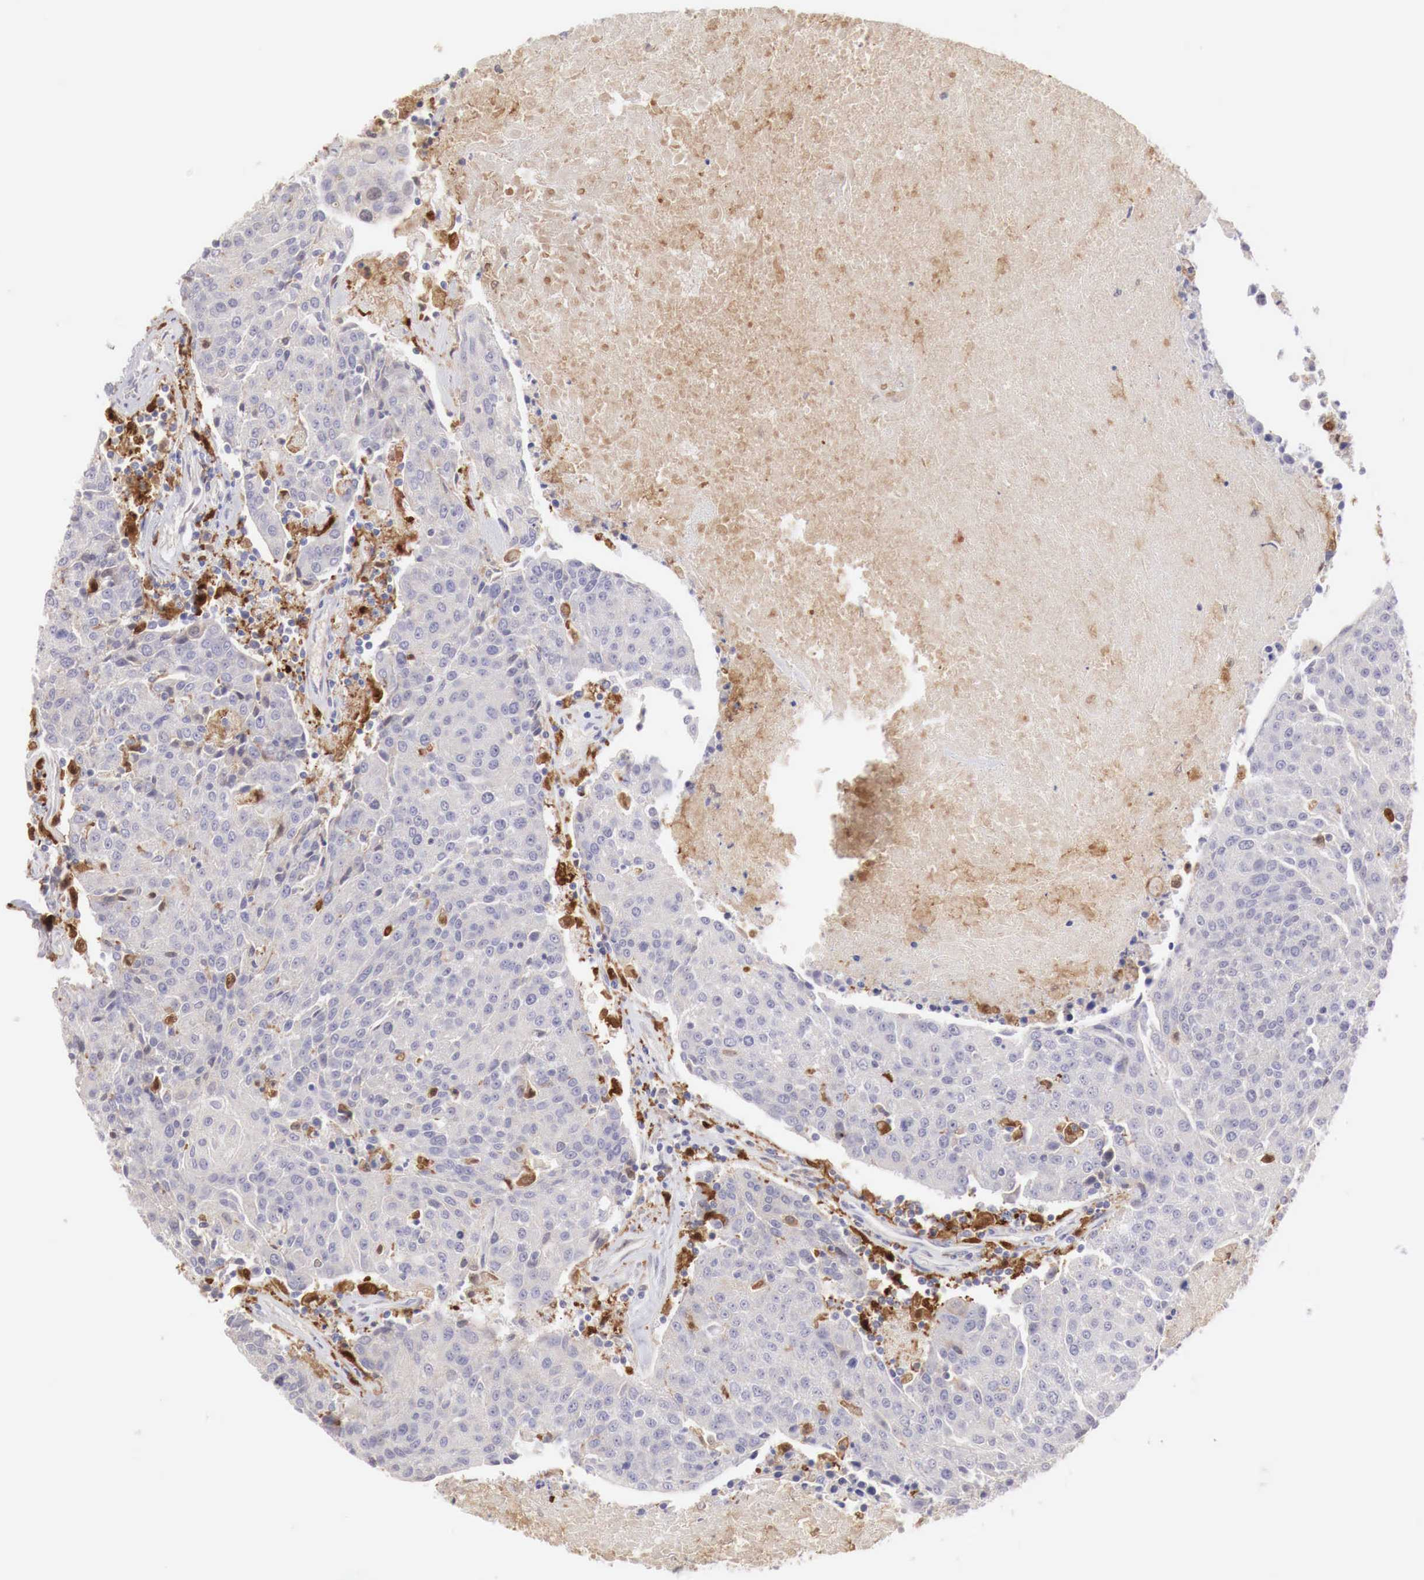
{"staining": {"intensity": "weak", "quantity": "25%-75%", "location": "cytoplasmic/membranous"}, "tissue": "urothelial cancer", "cell_type": "Tumor cells", "image_type": "cancer", "snomed": [{"axis": "morphology", "description": "Urothelial carcinoma, High grade"}, {"axis": "topography", "description": "Urinary bladder"}], "caption": "Immunohistochemical staining of urothelial cancer shows weak cytoplasmic/membranous protein staining in approximately 25%-75% of tumor cells.", "gene": "RENBP", "patient": {"sex": "female", "age": 85}}